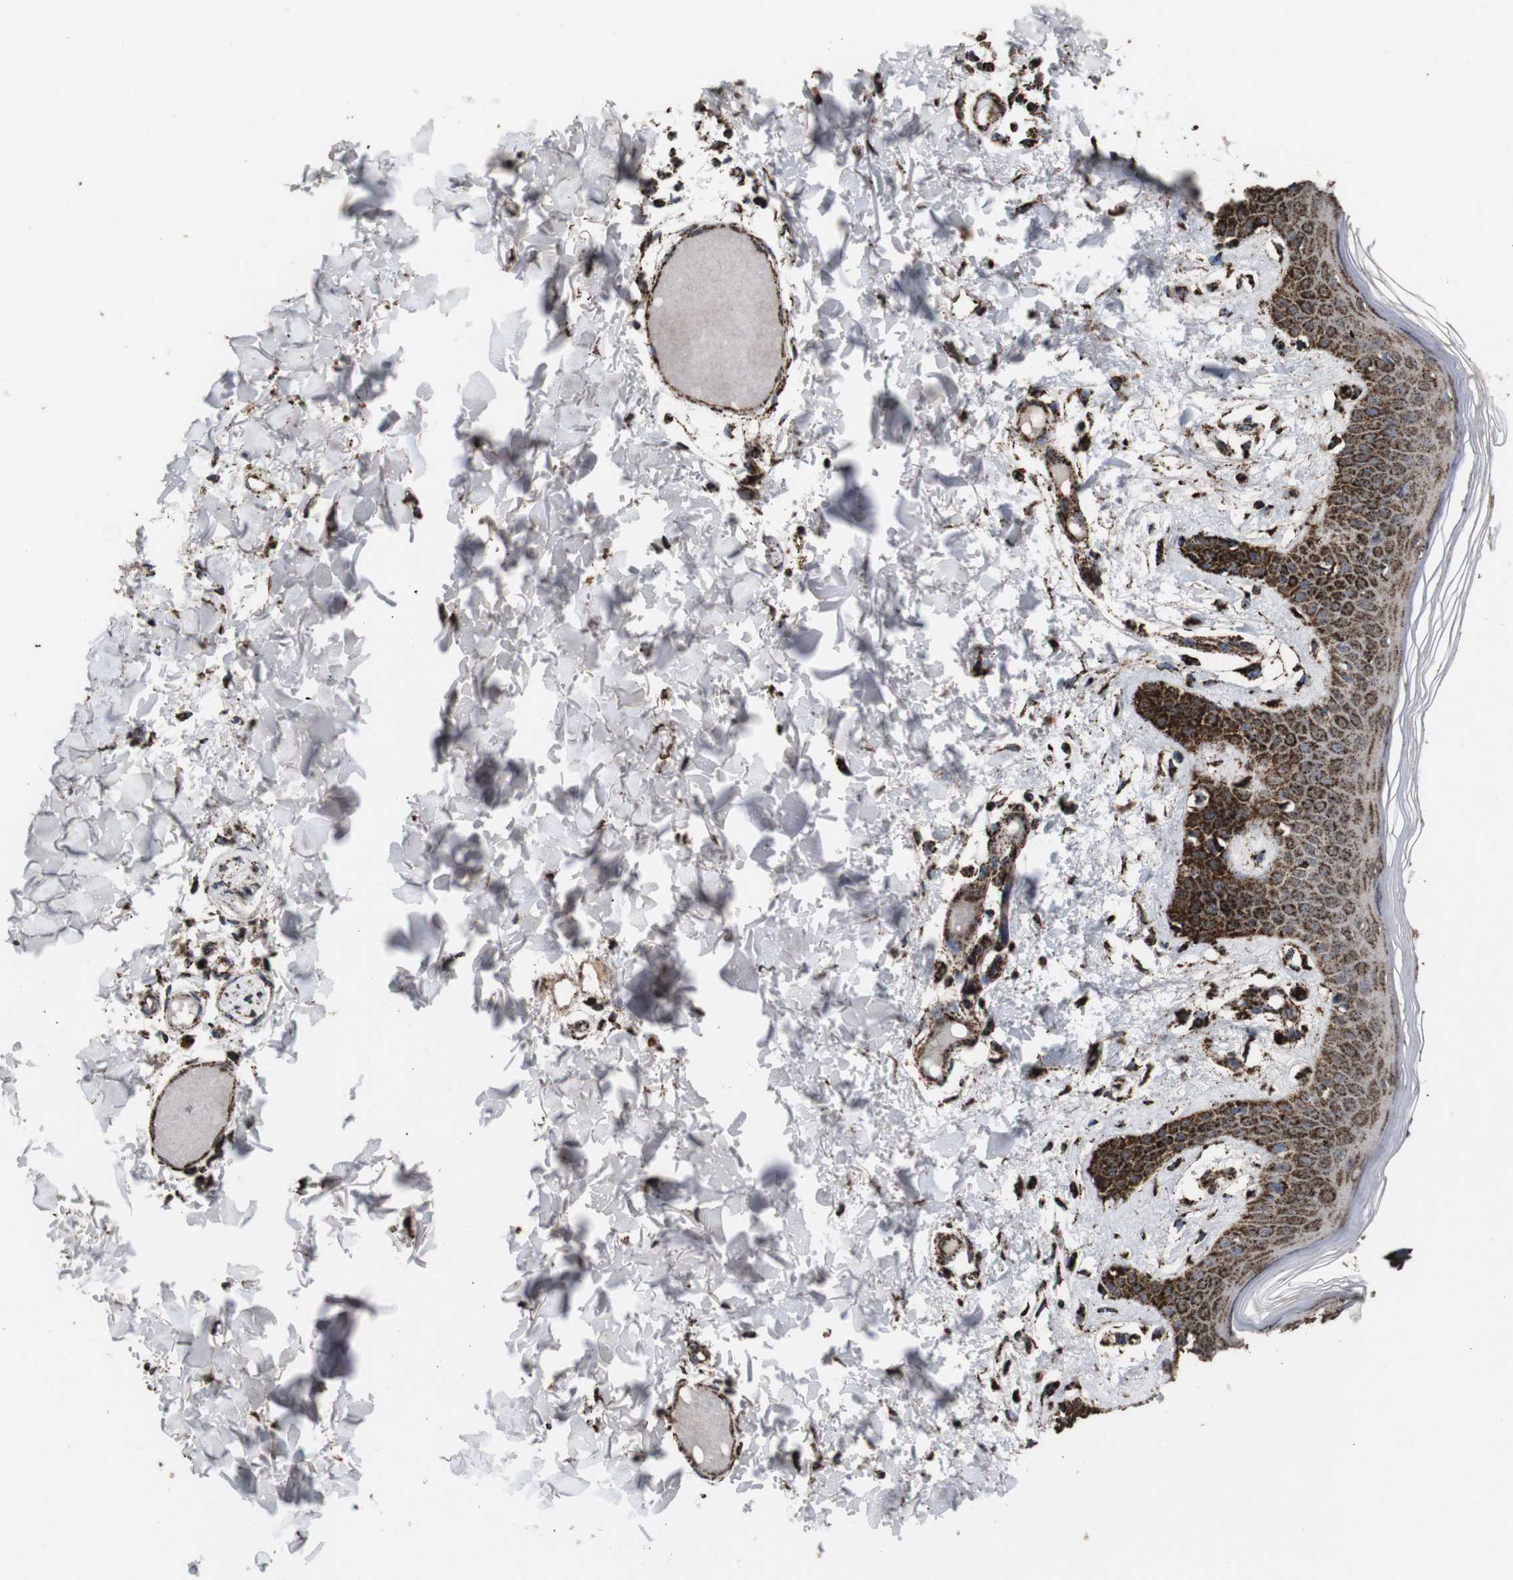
{"staining": {"intensity": "strong", "quantity": ">75%", "location": "cytoplasmic/membranous"}, "tissue": "skin", "cell_type": "Fibroblasts", "image_type": "normal", "snomed": [{"axis": "morphology", "description": "Normal tissue, NOS"}, {"axis": "topography", "description": "Skin"}], "caption": "IHC staining of benign skin, which displays high levels of strong cytoplasmic/membranous positivity in about >75% of fibroblasts indicating strong cytoplasmic/membranous protein expression. The staining was performed using DAB (brown) for protein detection and nuclei were counterstained in hematoxylin (blue).", "gene": "ATP5F1A", "patient": {"sex": "male", "age": 53}}